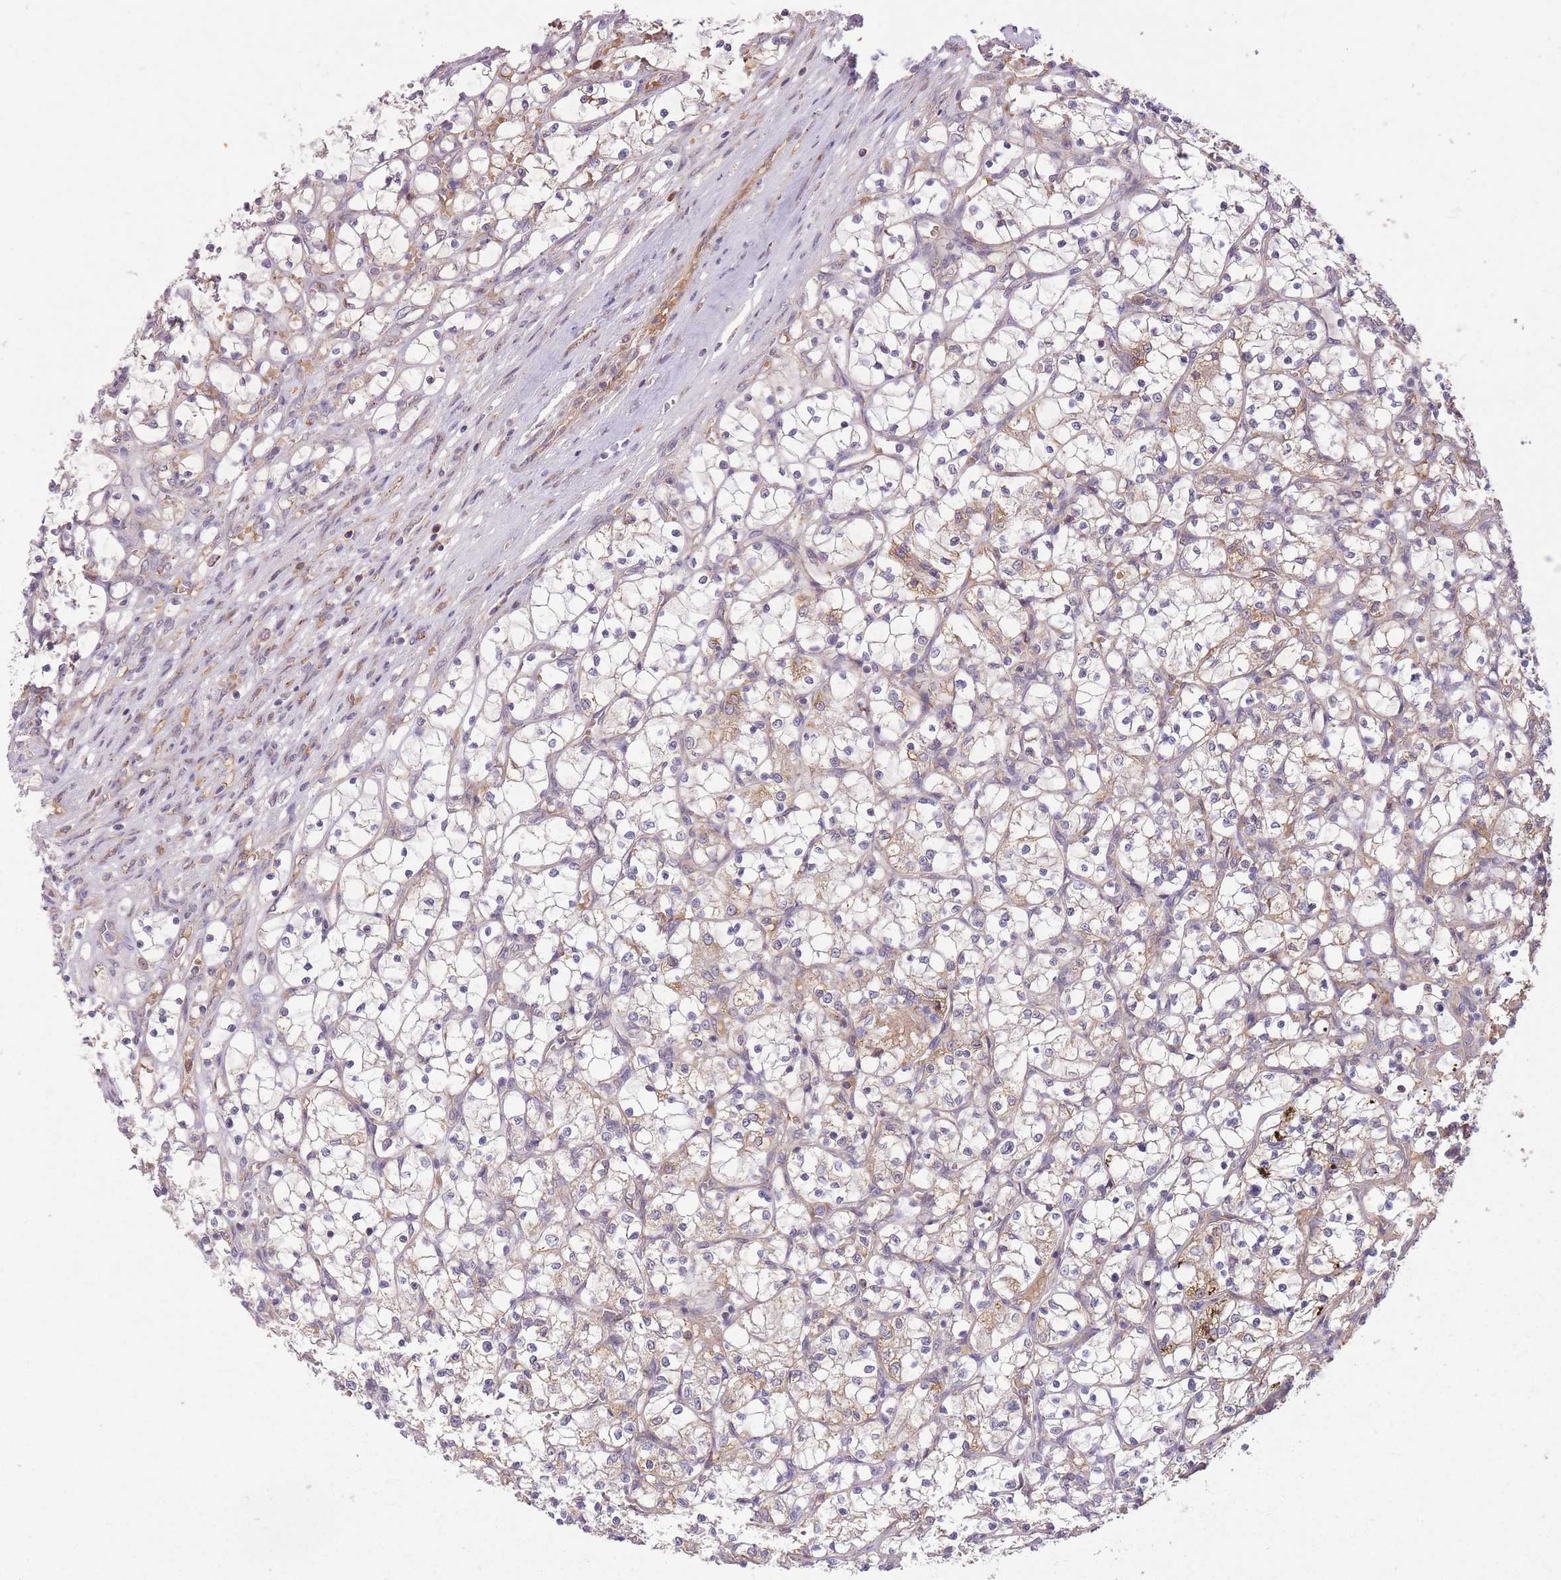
{"staining": {"intensity": "weak", "quantity": "25%-75%", "location": "cytoplasmic/membranous"}, "tissue": "renal cancer", "cell_type": "Tumor cells", "image_type": "cancer", "snomed": [{"axis": "morphology", "description": "Adenocarcinoma, NOS"}, {"axis": "topography", "description": "Kidney"}], "caption": "Immunohistochemical staining of renal cancer reveals low levels of weak cytoplasmic/membranous positivity in about 25%-75% of tumor cells.", "gene": "POLR3F", "patient": {"sex": "female", "age": 69}}